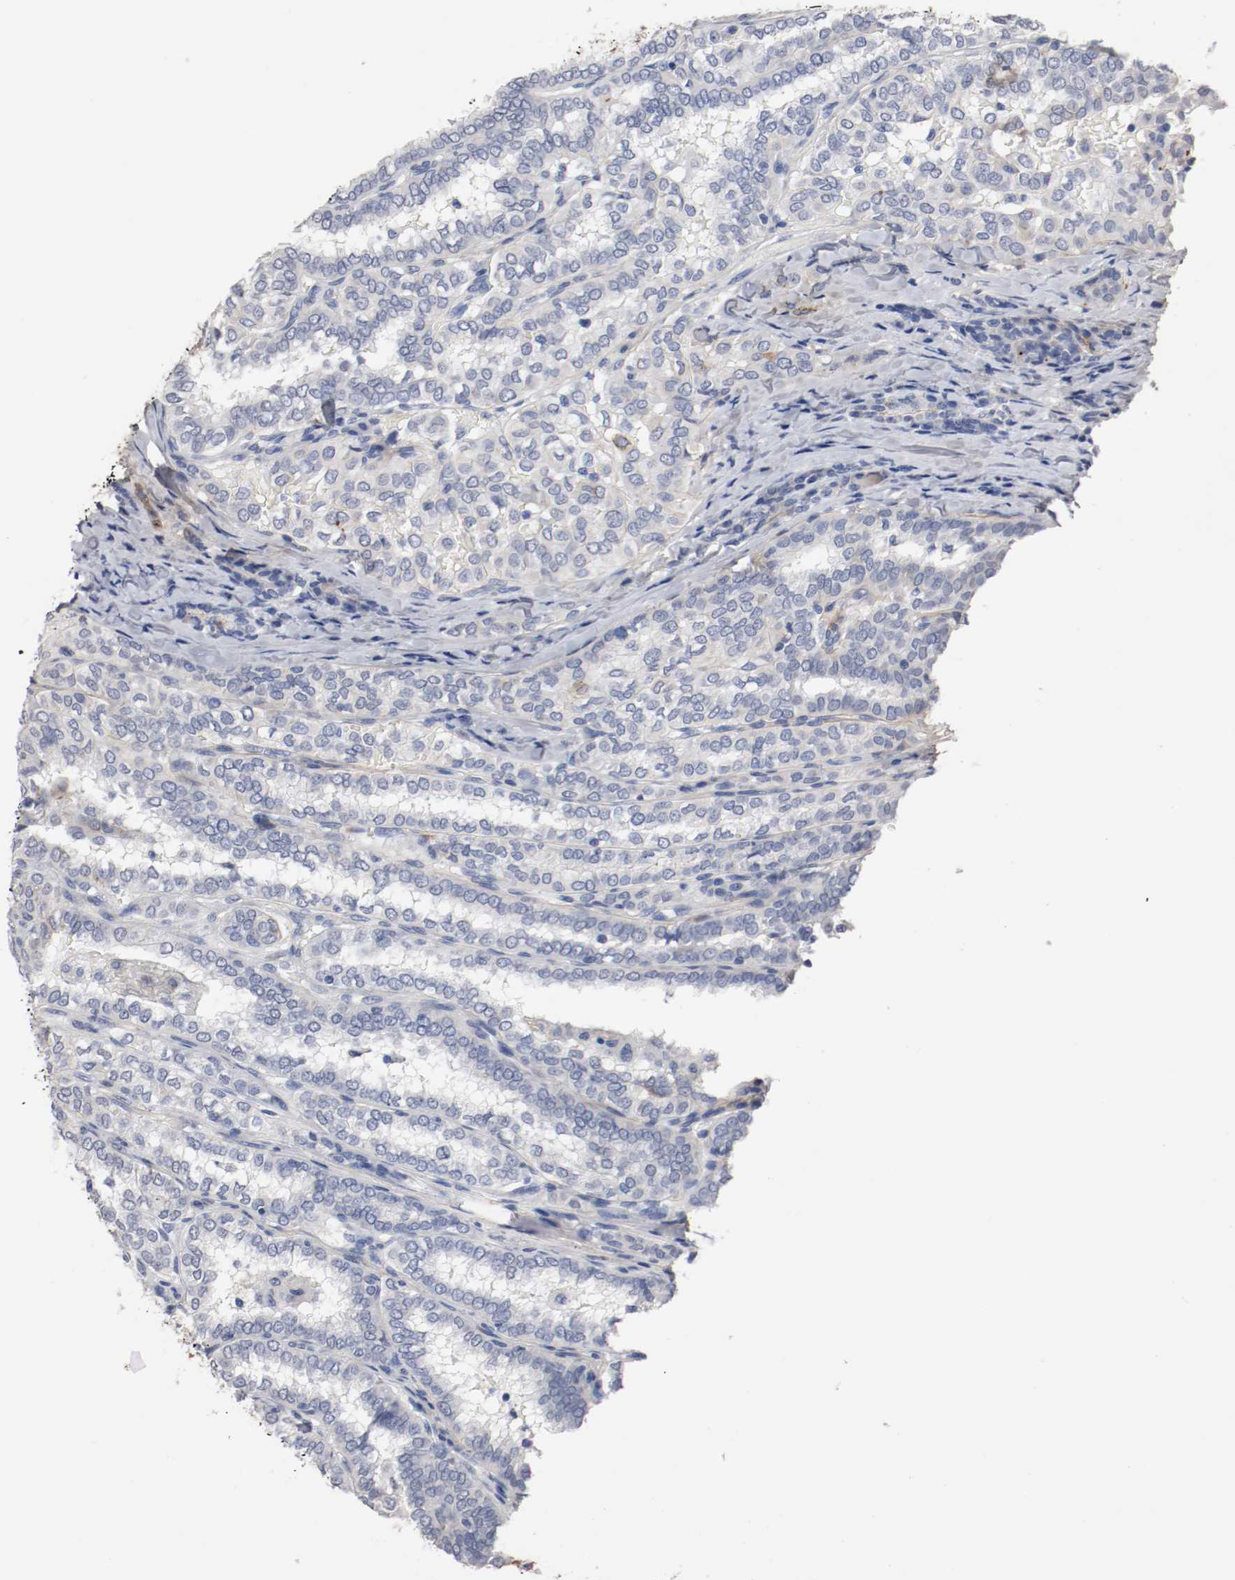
{"staining": {"intensity": "negative", "quantity": "none", "location": "none"}, "tissue": "thyroid cancer", "cell_type": "Tumor cells", "image_type": "cancer", "snomed": [{"axis": "morphology", "description": "Papillary adenocarcinoma, NOS"}, {"axis": "topography", "description": "Thyroid gland"}], "caption": "DAB immunohistochemical staining of thyroid papillary adenocarcinoma demonstrates no significant expression in tumor cells. The staining was performed using DAB (3,3'-diaminobenzidine) to visualize the protein expression in brown, while the nuclei were stained in blue with hematoxylin (Magnification: 20x).", "gene": "TNC", "patient": {"sex": "female", "age": 30}}